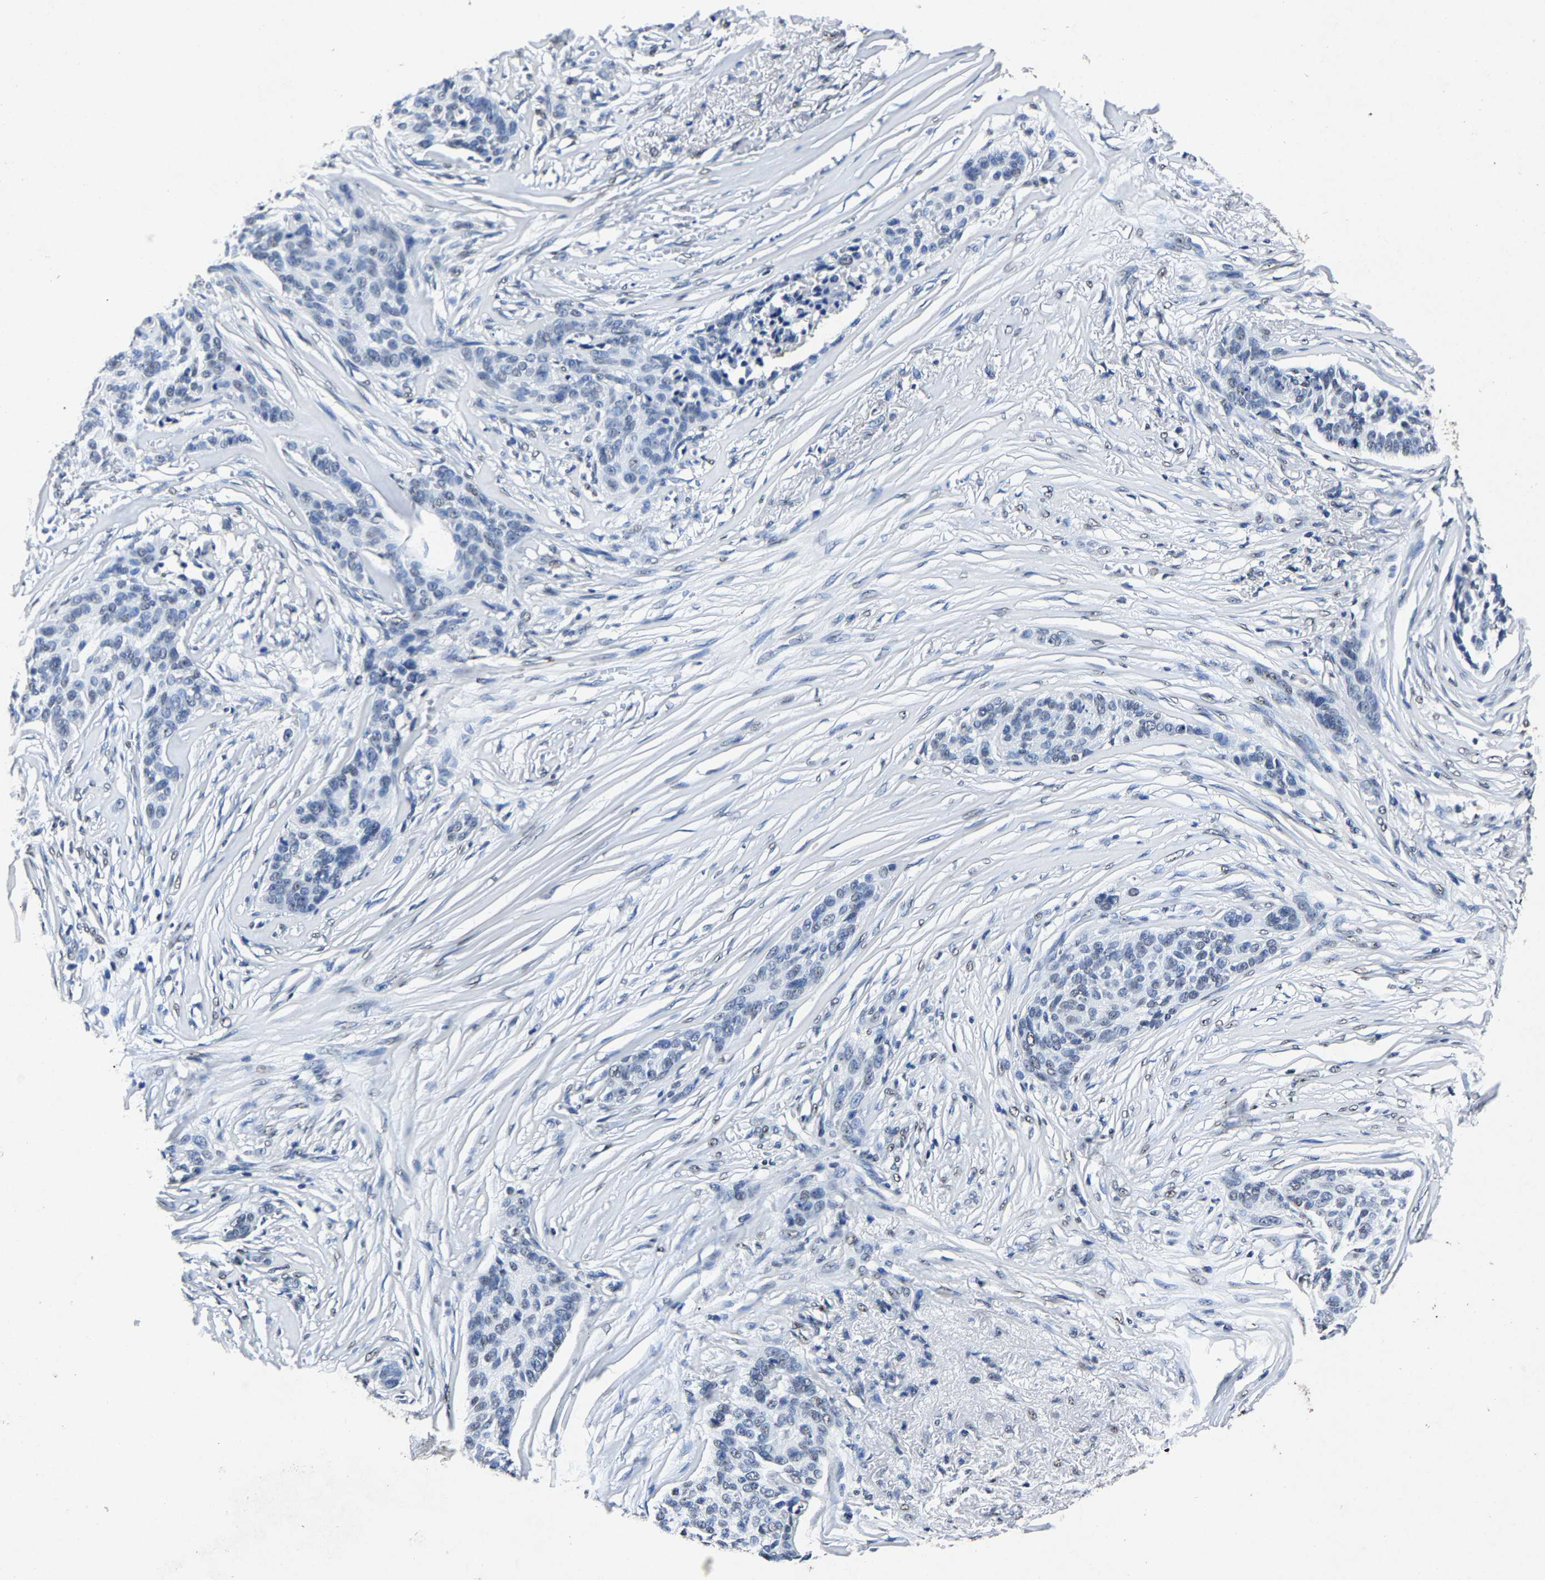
{"staining": {"intensity": "weak", "quantity": "25%-75%", "location": "nuclear"}, "tissue": "skin cancer", "cell_type": "Tumor cells", "image_type": "cancer", "snomed": [{"axis": "morphology", "description": "Basal cell carcinoma"}, {"axis": "topography", "description": "Skin"}], "caption": "Weak nuclear staining for a protein is identified in approximately 25%-75% of tumor cells of skin basal cell carcinoma using immunohistochemistry (IHC).", "gene": "RBM45", "patient": {"sex": "male", "age": 85}}